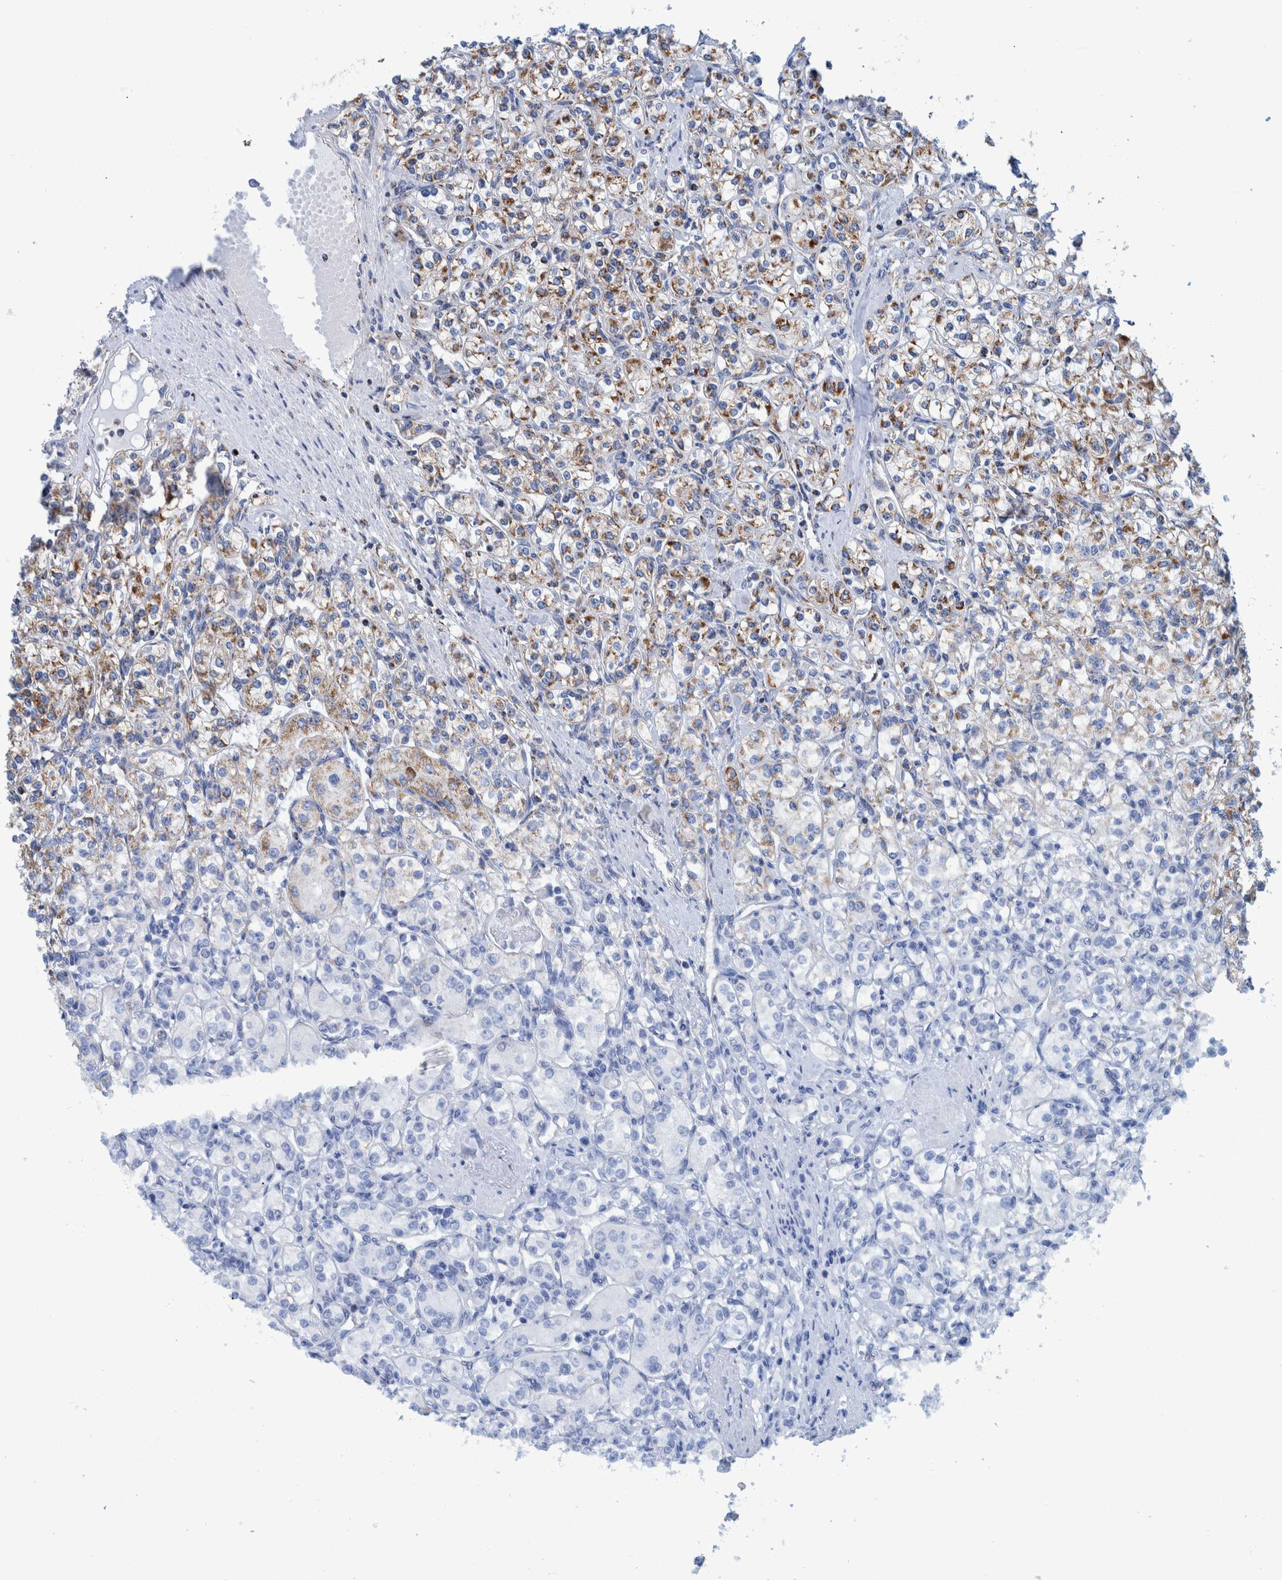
{"staining": {"intensity": "moderate", "quantity": "25%-75%", "location": "cytoplasmic/membranous"}, "tissue": "renal cancer", "cell_type": "Tumor cells", "image_type": "cancer", "snomed": [{"axis": "morphology", "description": "Adenocarcinoma, NOS"}, {"axis": "topography", "description": "Kidney"}], "caption": "Immunohistochemistry photomicrograph of neoplastic tissue: renal adenocarcinoma stained using immunohistochemistry reveals medium levels of moderate protein expression localized specifically in the cytoplasmic/membranous of tumor cells, appearing as a cytoplasmic/membranous brown color.", "gene": "BZW2", "patient": {"sex": "male", "age": 77}}